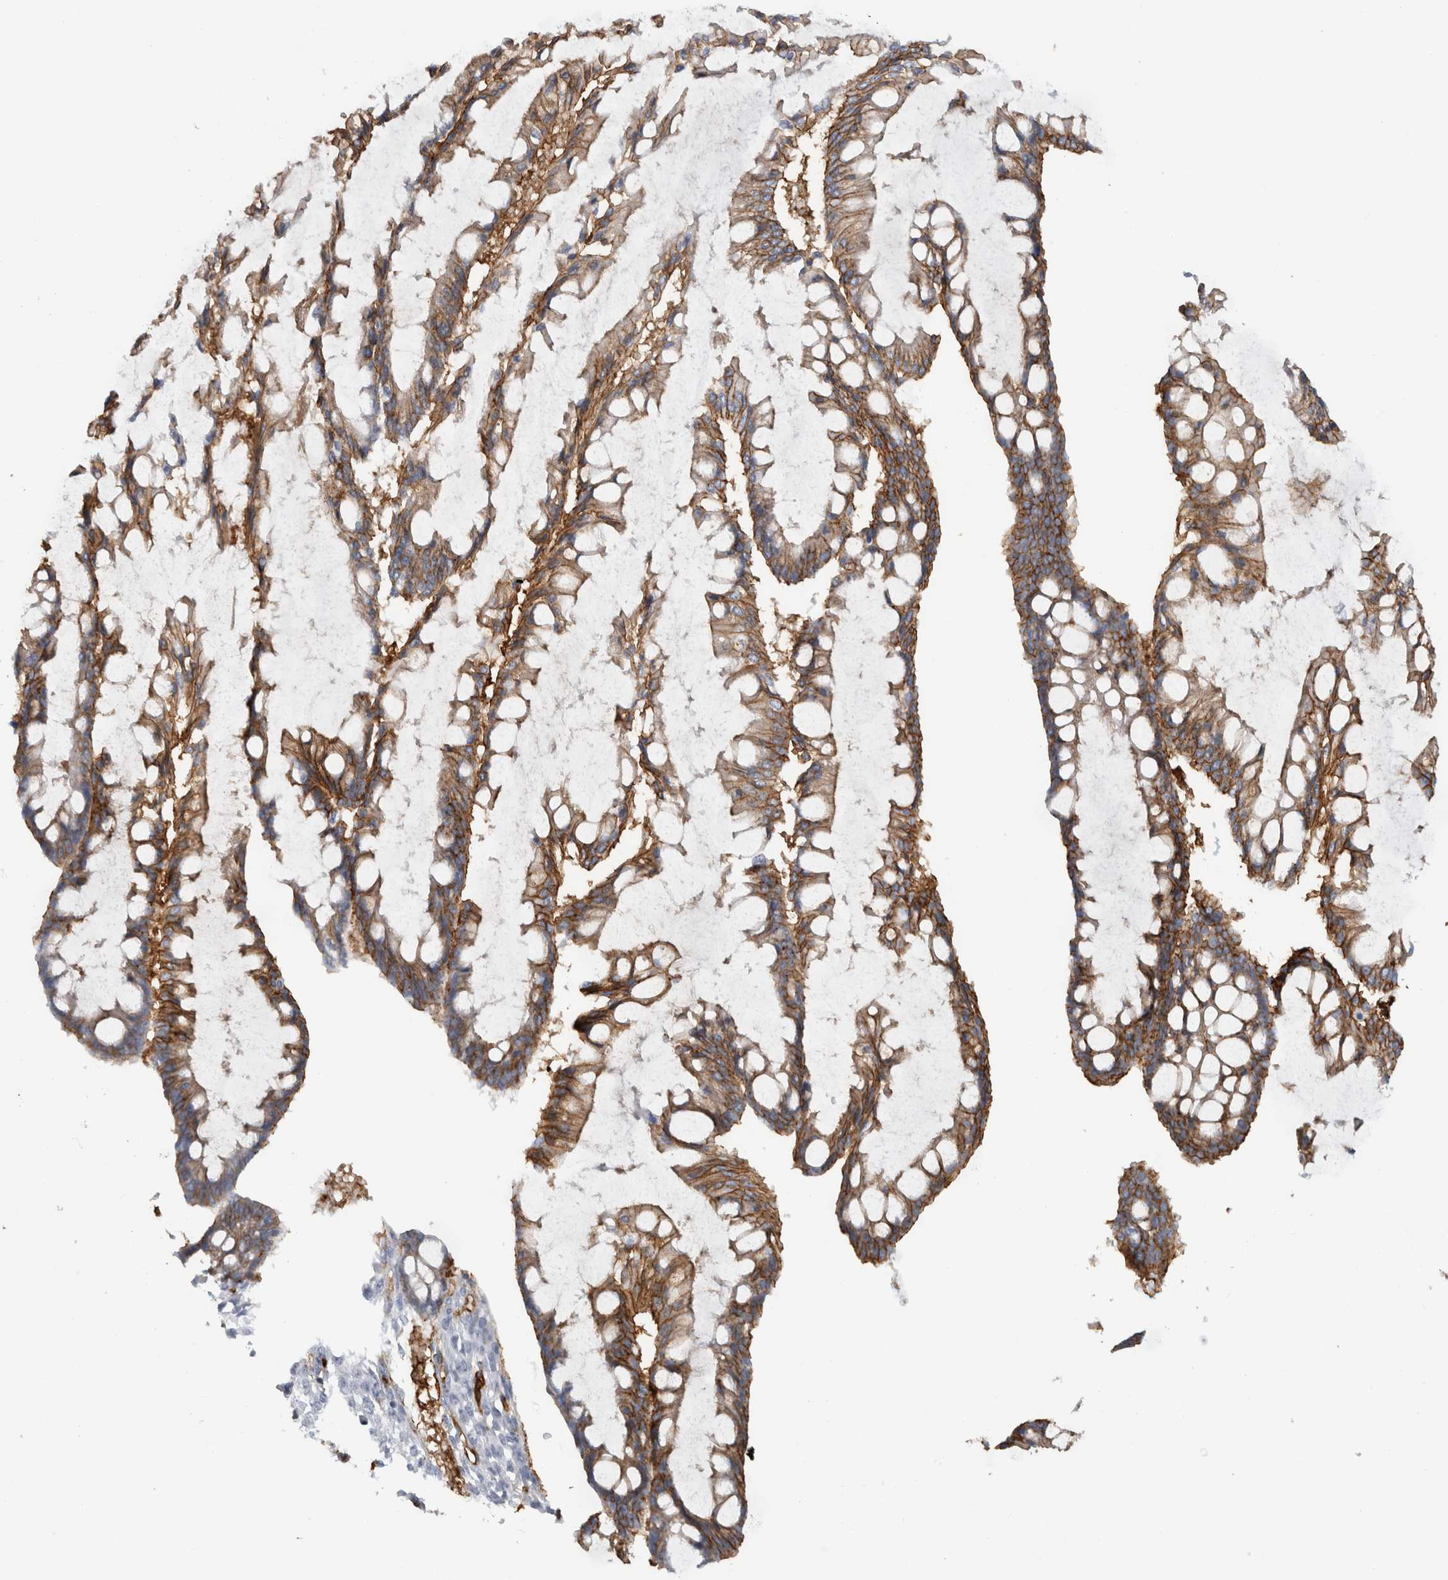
{"staining": {"intensity": "moderate", "quantity": ">75%", "location": "cytoplasmic/membranous"}, "tissue": "ovarian cancer", "cell_type": "Tumor cells", "image_type": "cancer", "snomed": [{"axis": "morphology", "description": "Cystadenocarcinoma, mucinous, NOS"}, {"axis": "topography", "description": "Ovary"}], "caption": "High-magnification brightfield microscopy of ovarian mucinous cystadenocarcinoma stained with DAB (3,3'-diaminobenzidine) (brown) and counterstained with hematoxylin (blue). tumor cells exhibit moderate cytoplasmic/membranous expression is identified in about>75% of cells.", "gene": "AHNAK", "patient": {"sex": "female", "age": 73}}